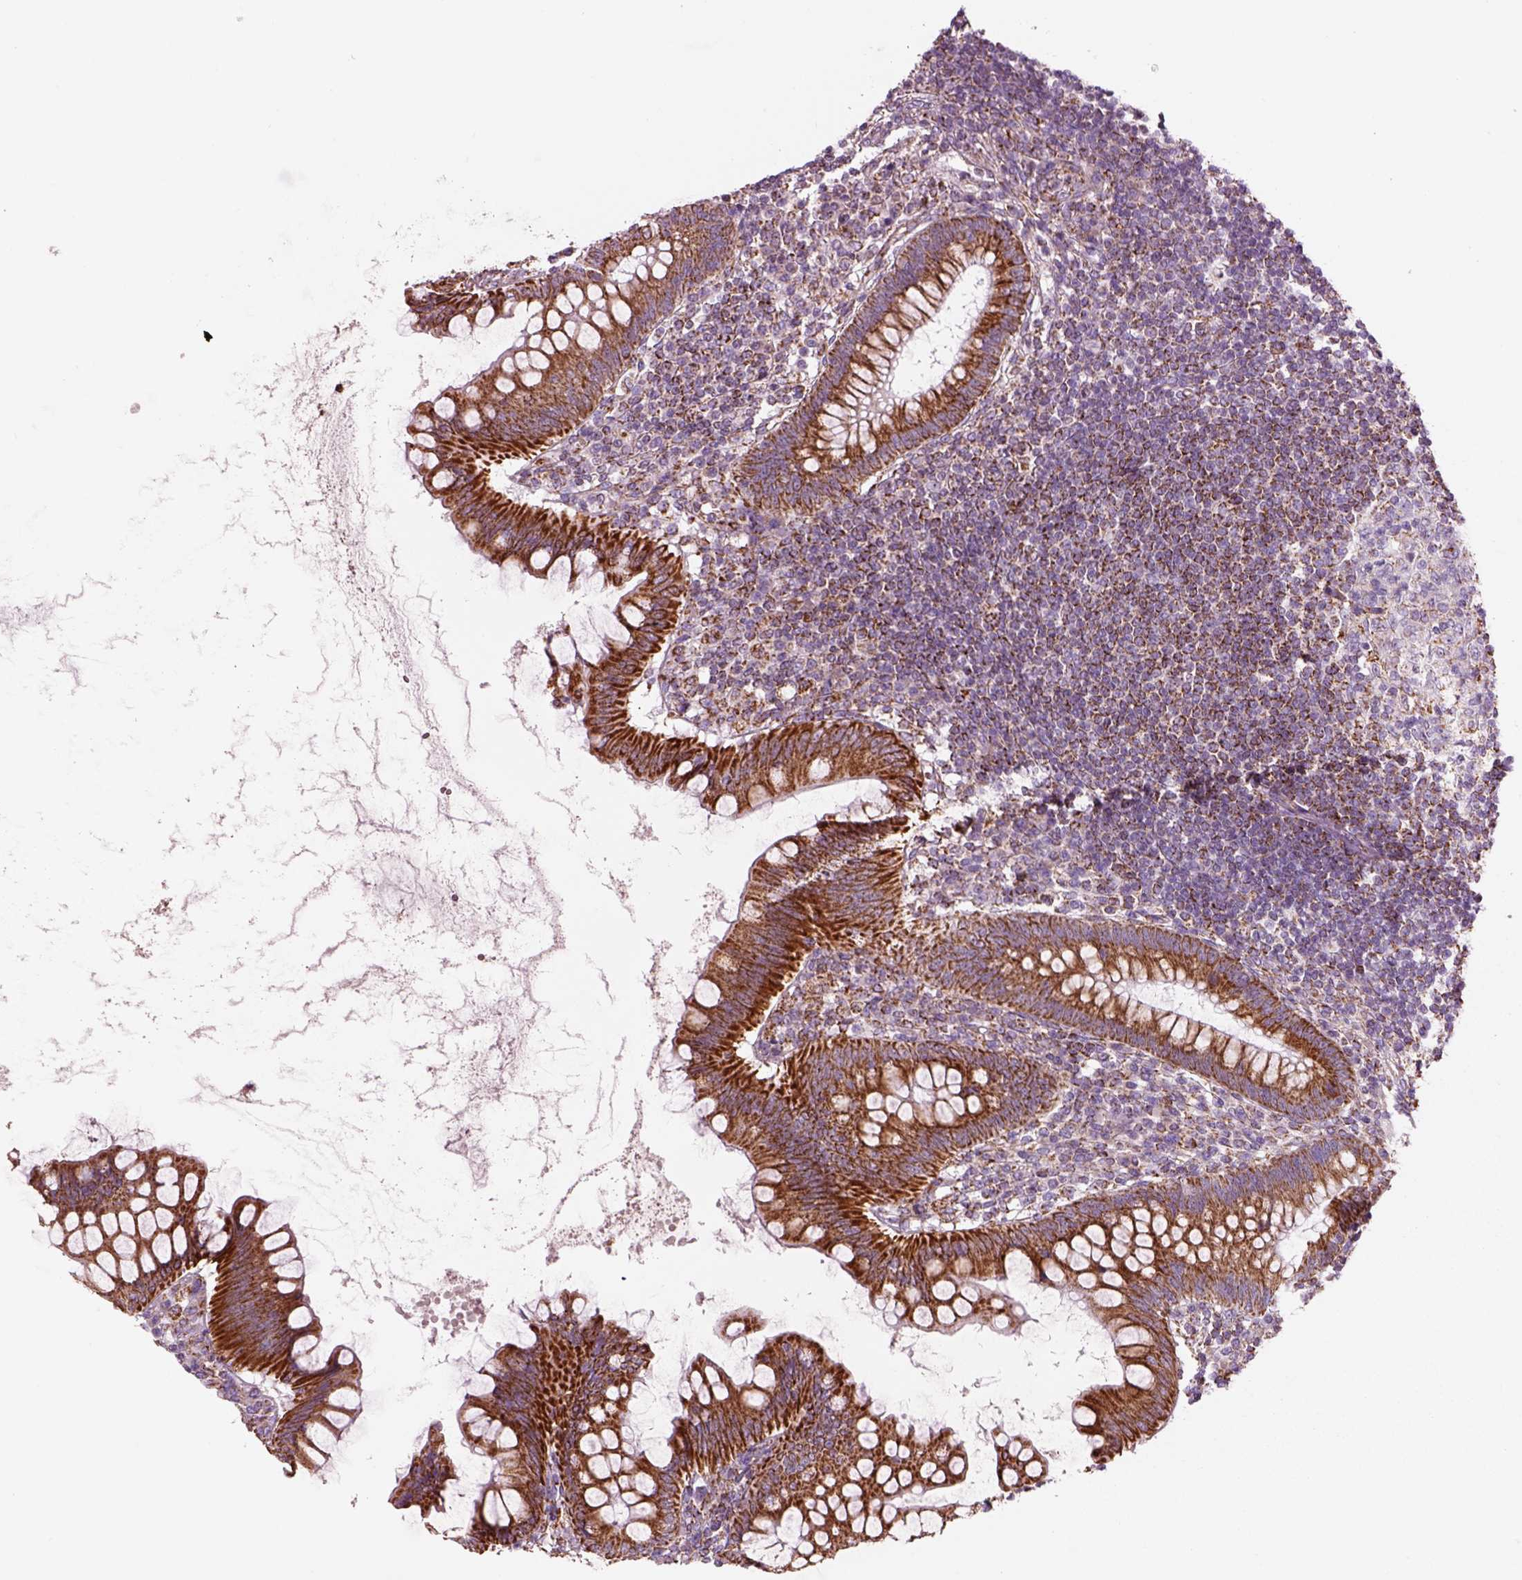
{"staining": {"intensity": "strong", "quantity": ">75%", "location": "cytoplasmic/membranous"}, "tissue": "appendix", "cell_type": "Glandular cells", "image_type": "normal", "snomed": [{"axis": "morphology", "description": "Normal tissue, NOS"}, {"axis": "topography", "description": "Appendix"}], "caption": "A micrograph of human appendix stained for a protein shows strong cytoplasmic/membranous brown staining in glandular cells.", "gene": "SLC25A24", "patient": {"sex": "female", "age": 57}}